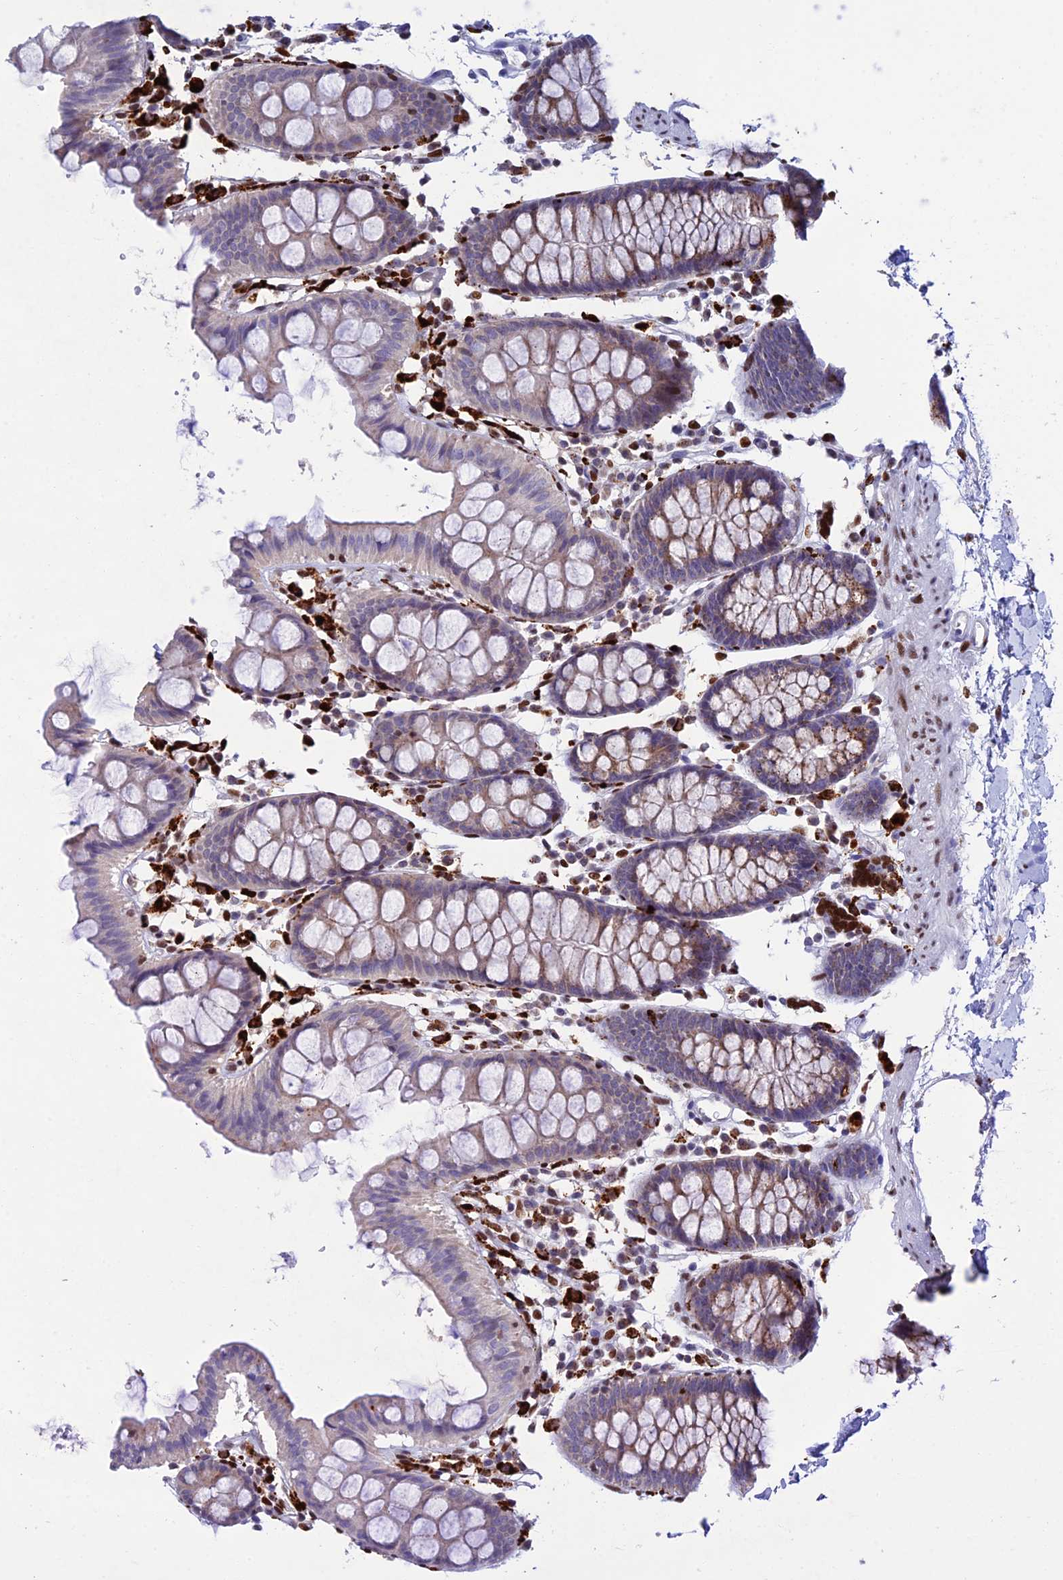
{"staining": {"intensity": "negative", "quantity": "none", "location": "none"}, "tissue": "colon", "cell_type": "Endothelial cells", "image_type": "normal", "snomed": [{"axis": "morphology", "description": "Normal tissue, NOS"}, {"axis": "topography", "description": "Colon"}], "caption": "IHC image of normal colon stained for a protein (brown), which demonstrates no expression in endothelial cells.", "gene": "HIC1", "patient": {"sex": "male", "age": 75}}